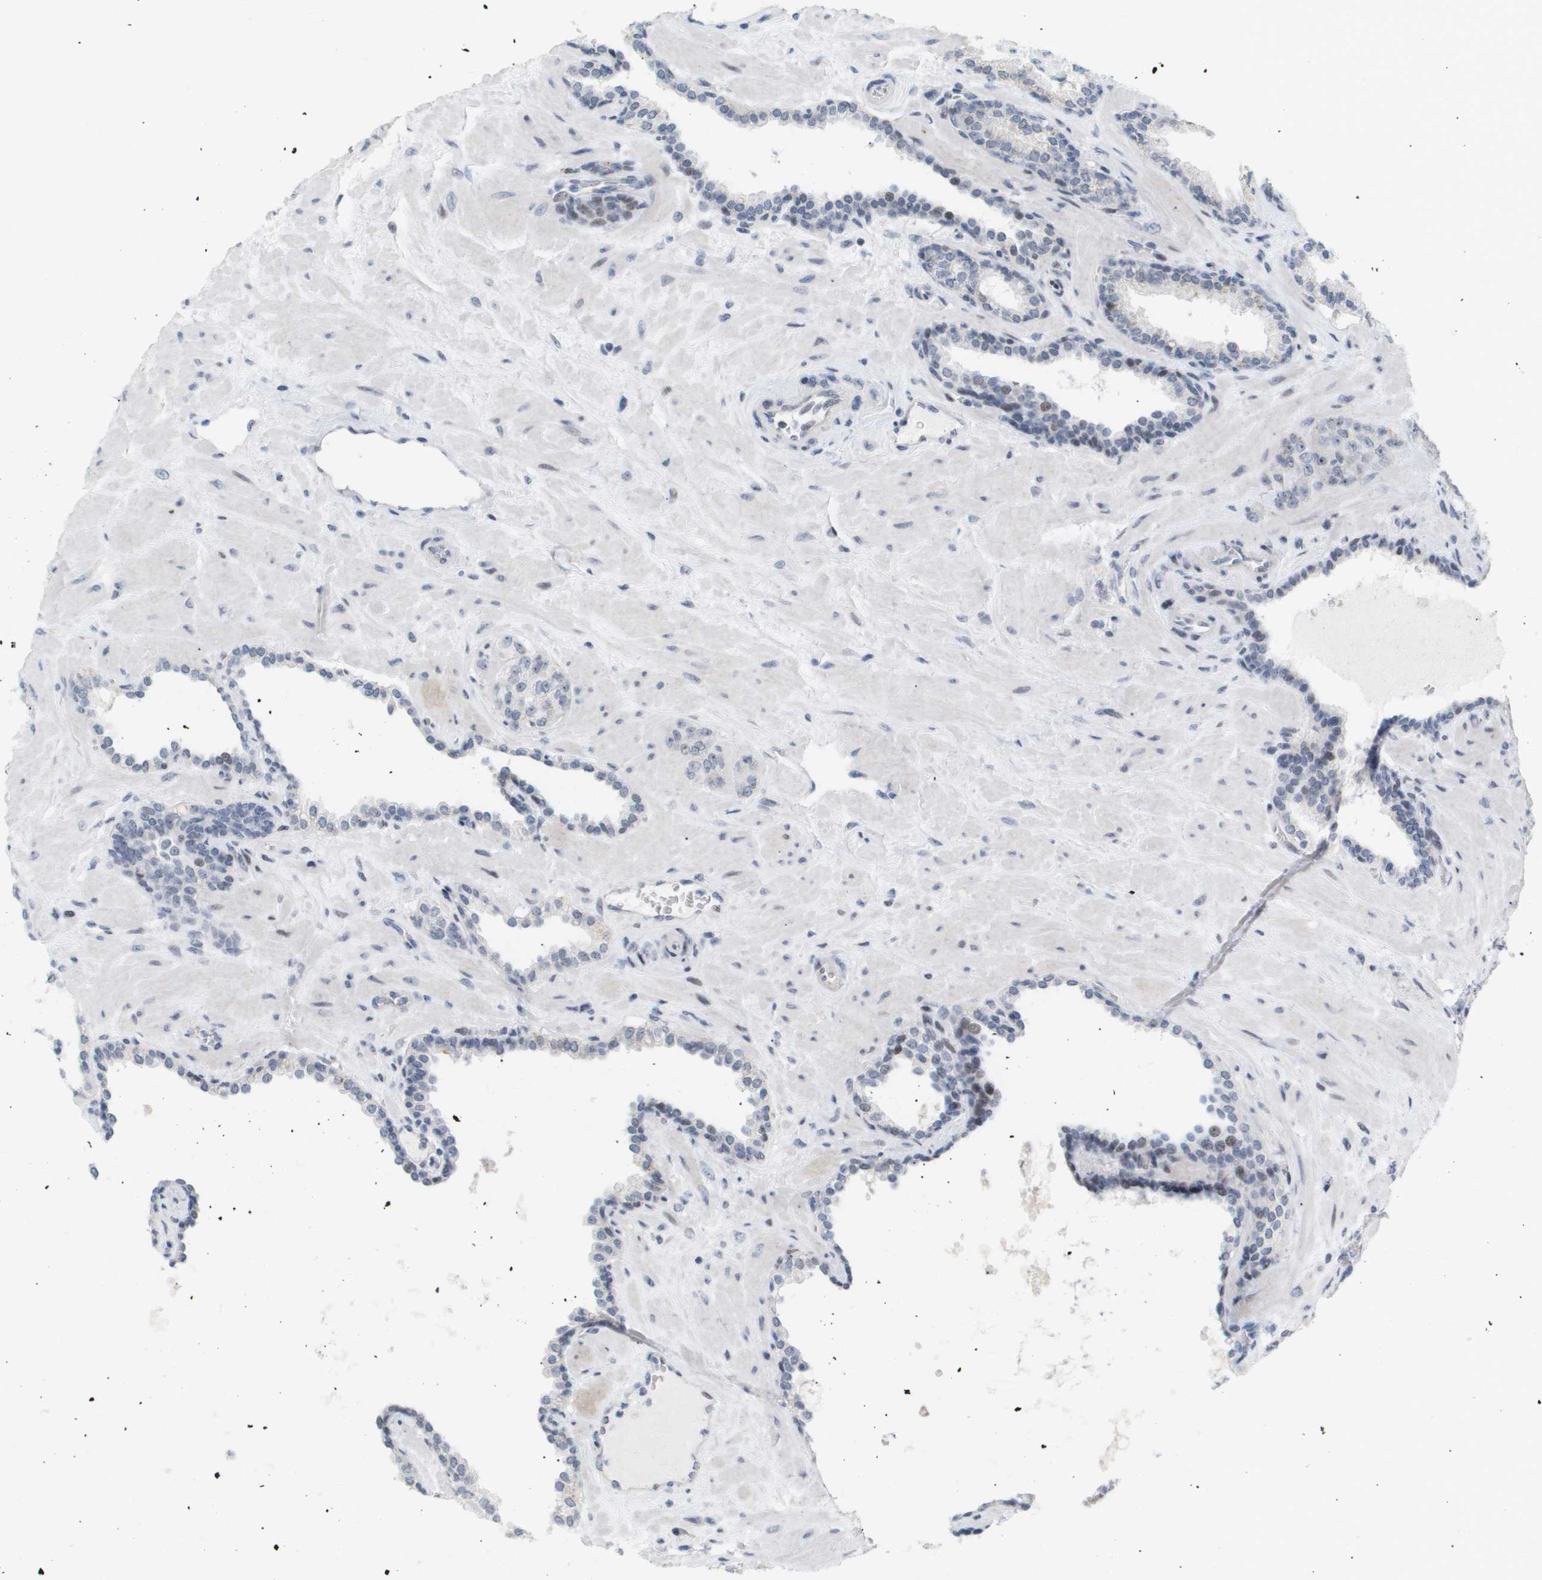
{"staining": {"intensity": "negative", "quantity": "none", "location": "none"}, "tissue": "prostate cancer", "cell_type": "Tumor cells", "image_type": "cancer", "snomed": [{"axis": "morphology", "description": "Adenocarcinoma, High grade"}, {"axis": "topography", "description": "Prostate"}], "caption": "Prostate cancer was stained to show a protein in brown. There is no significant positivity in tumor cells. (Brightfield microscopy of DAB immunohistochemistry (IHC) at high magnification).", "gene": "PPARD", "patient": {"sex": "male", "age": 64}}